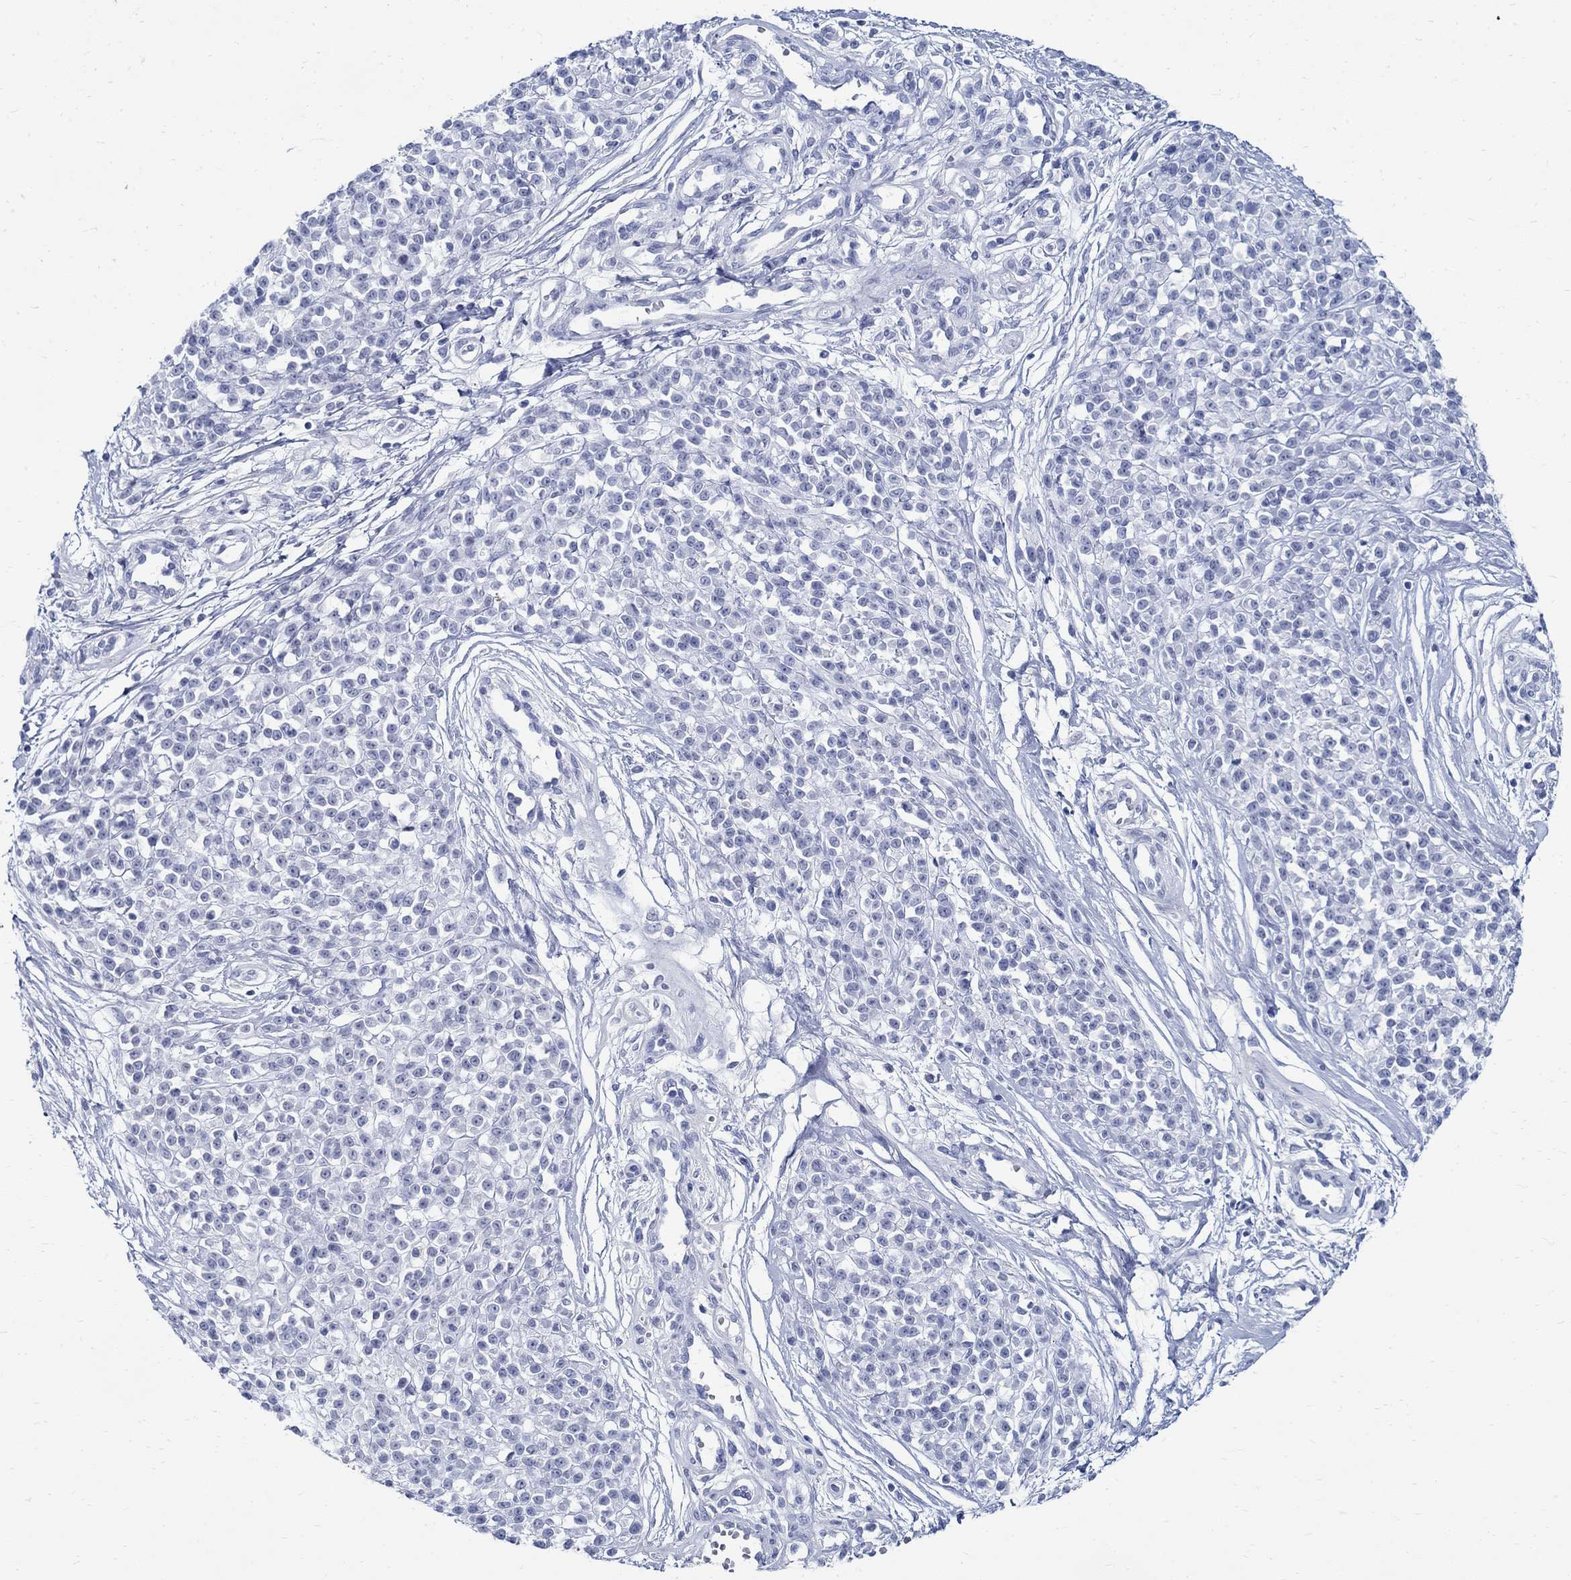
{"staining": {"intensity": "negative", "quantity": "none", "location": "none"}, "tissue": "melanoma", "cell_type": "Tumor cells", "image_type": "cancer", "snomed": [{"axis": "morphology", "description": "Malignant melanoma, NOS"}, {"axis": "topography", "description": "Skin"}, {"axis": "topography", "description": "Skin of trunk"}], "caption": "Malignant melanoma was stained to show a protein in brown. There is no significant positivity in tumor cells.", "gene": "BSPRY", "patient": {"sex": "male", "age": 74}}